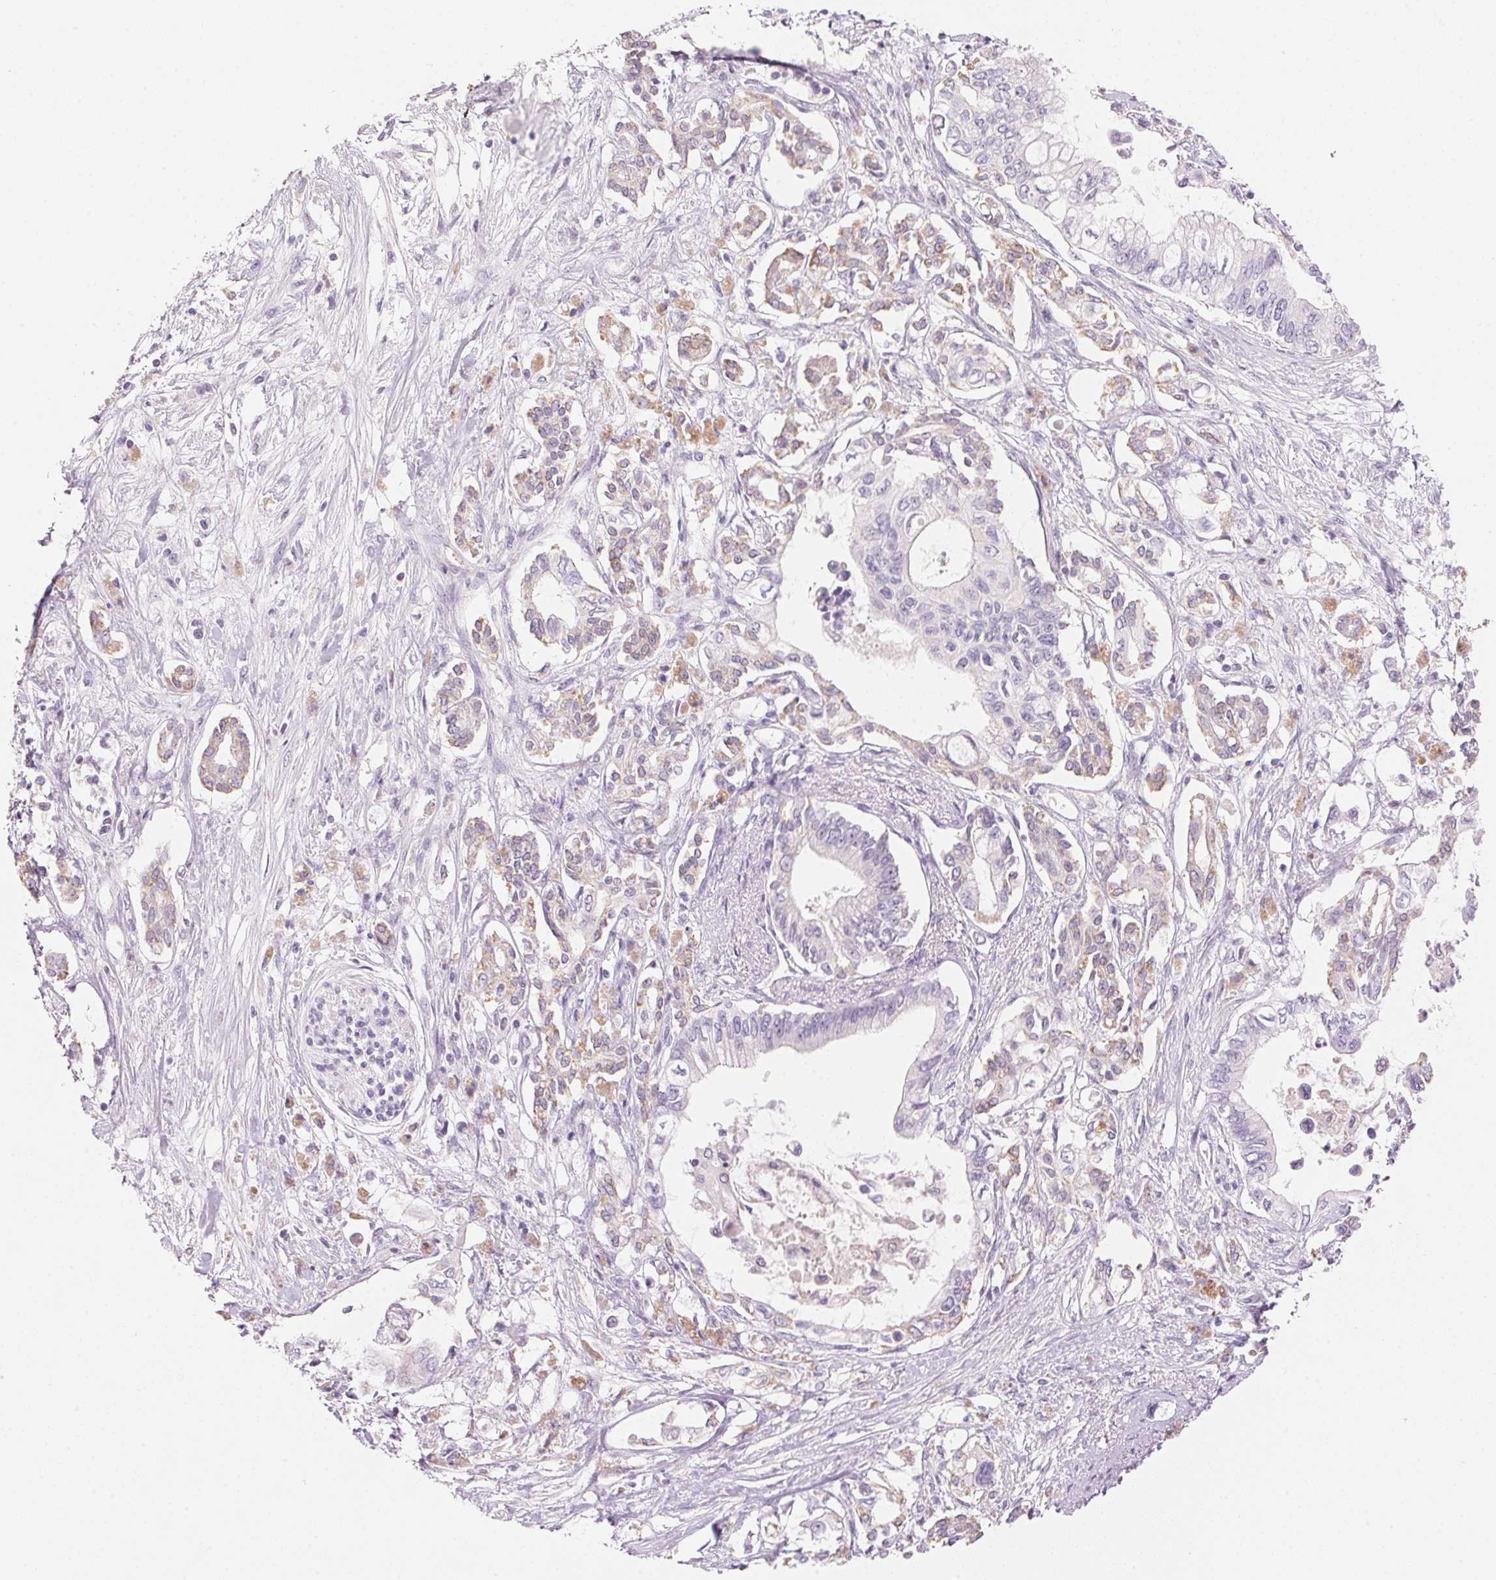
{"staining": {"intensity": "negative", "quantity": "none", "location": "none"}, "tissue": "pancreatic cancer", "cell_type": "Tumor cells", "image_type": "cancer", "snomed": [{"axis": "morphology", "description": "Adenocarcinoma, NOS"}, {"axis": "topography", "description": "Pancreas"}], "caption": "This photomicrograph is of pancreatic cancer (adenocarcinoma) stained with immunohistochemistry (IHC) to label a protein in brown with the nuclei are counter-stained blue. There is no staining in tumor cells.", "gene": "CYP11B1", "patient": {"sex": "female", "age": 63}}